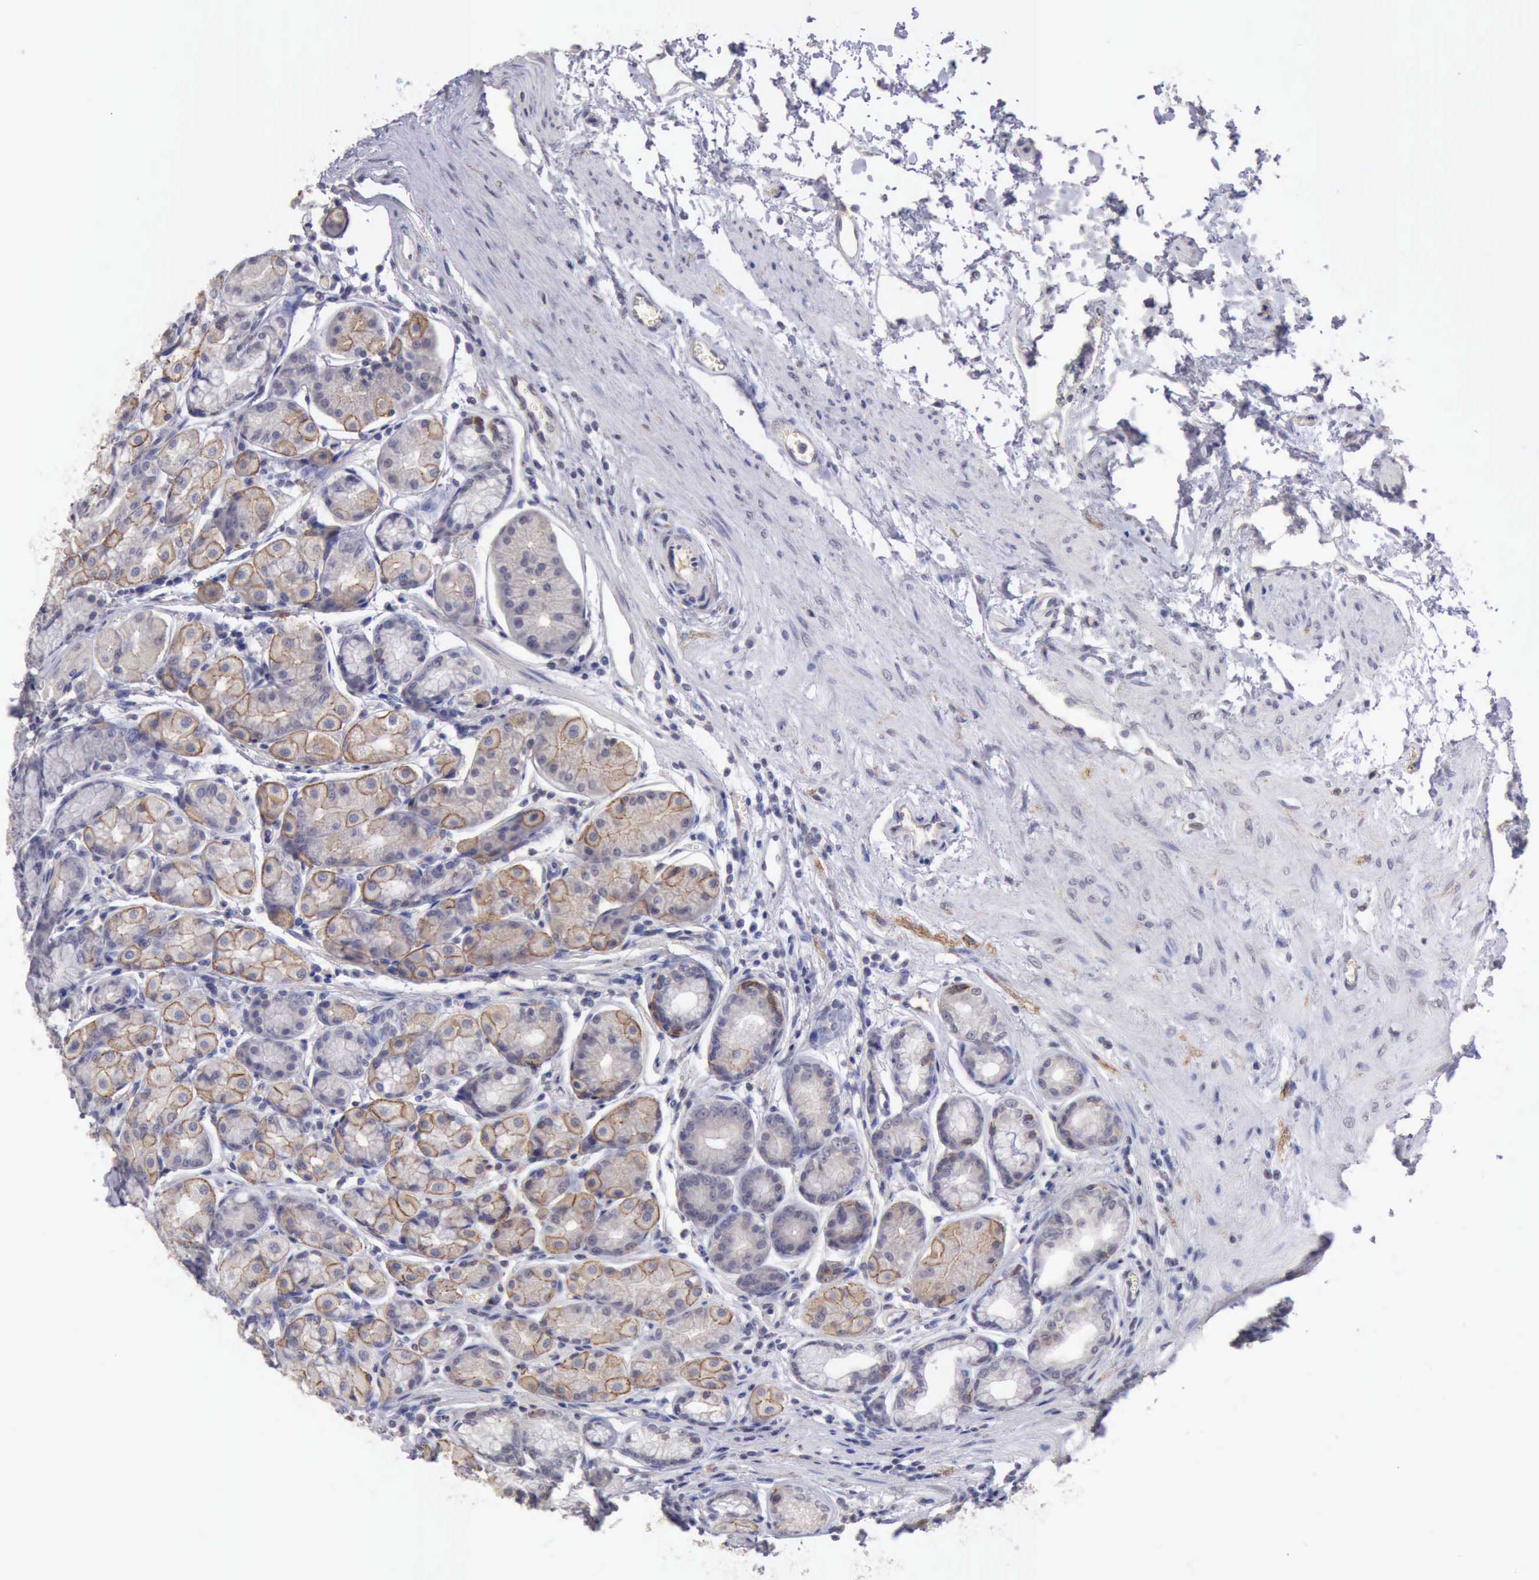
{"staining": {"intensity": "moderate", "quantity": "<25%", "location": "cytoplasmic/membranous"}, "tissue": "stomach", "cell_type": "Glandular cells", "image_type": "normal", "snomed": [{"axis": "morphology", "description": "Normal tissue, NOS"}, {"axis": "topography", "description": "Stomach"}, {"axis": "topography", "description": "Stomach, lower"}], "caption": "Glandular cells reveal low levels of moderate cytoplasmic/membranous staining in about <25% of cells in benign human stomach.", "gene": "KCND1", "patient": {"sex": "male", "age": 76}}